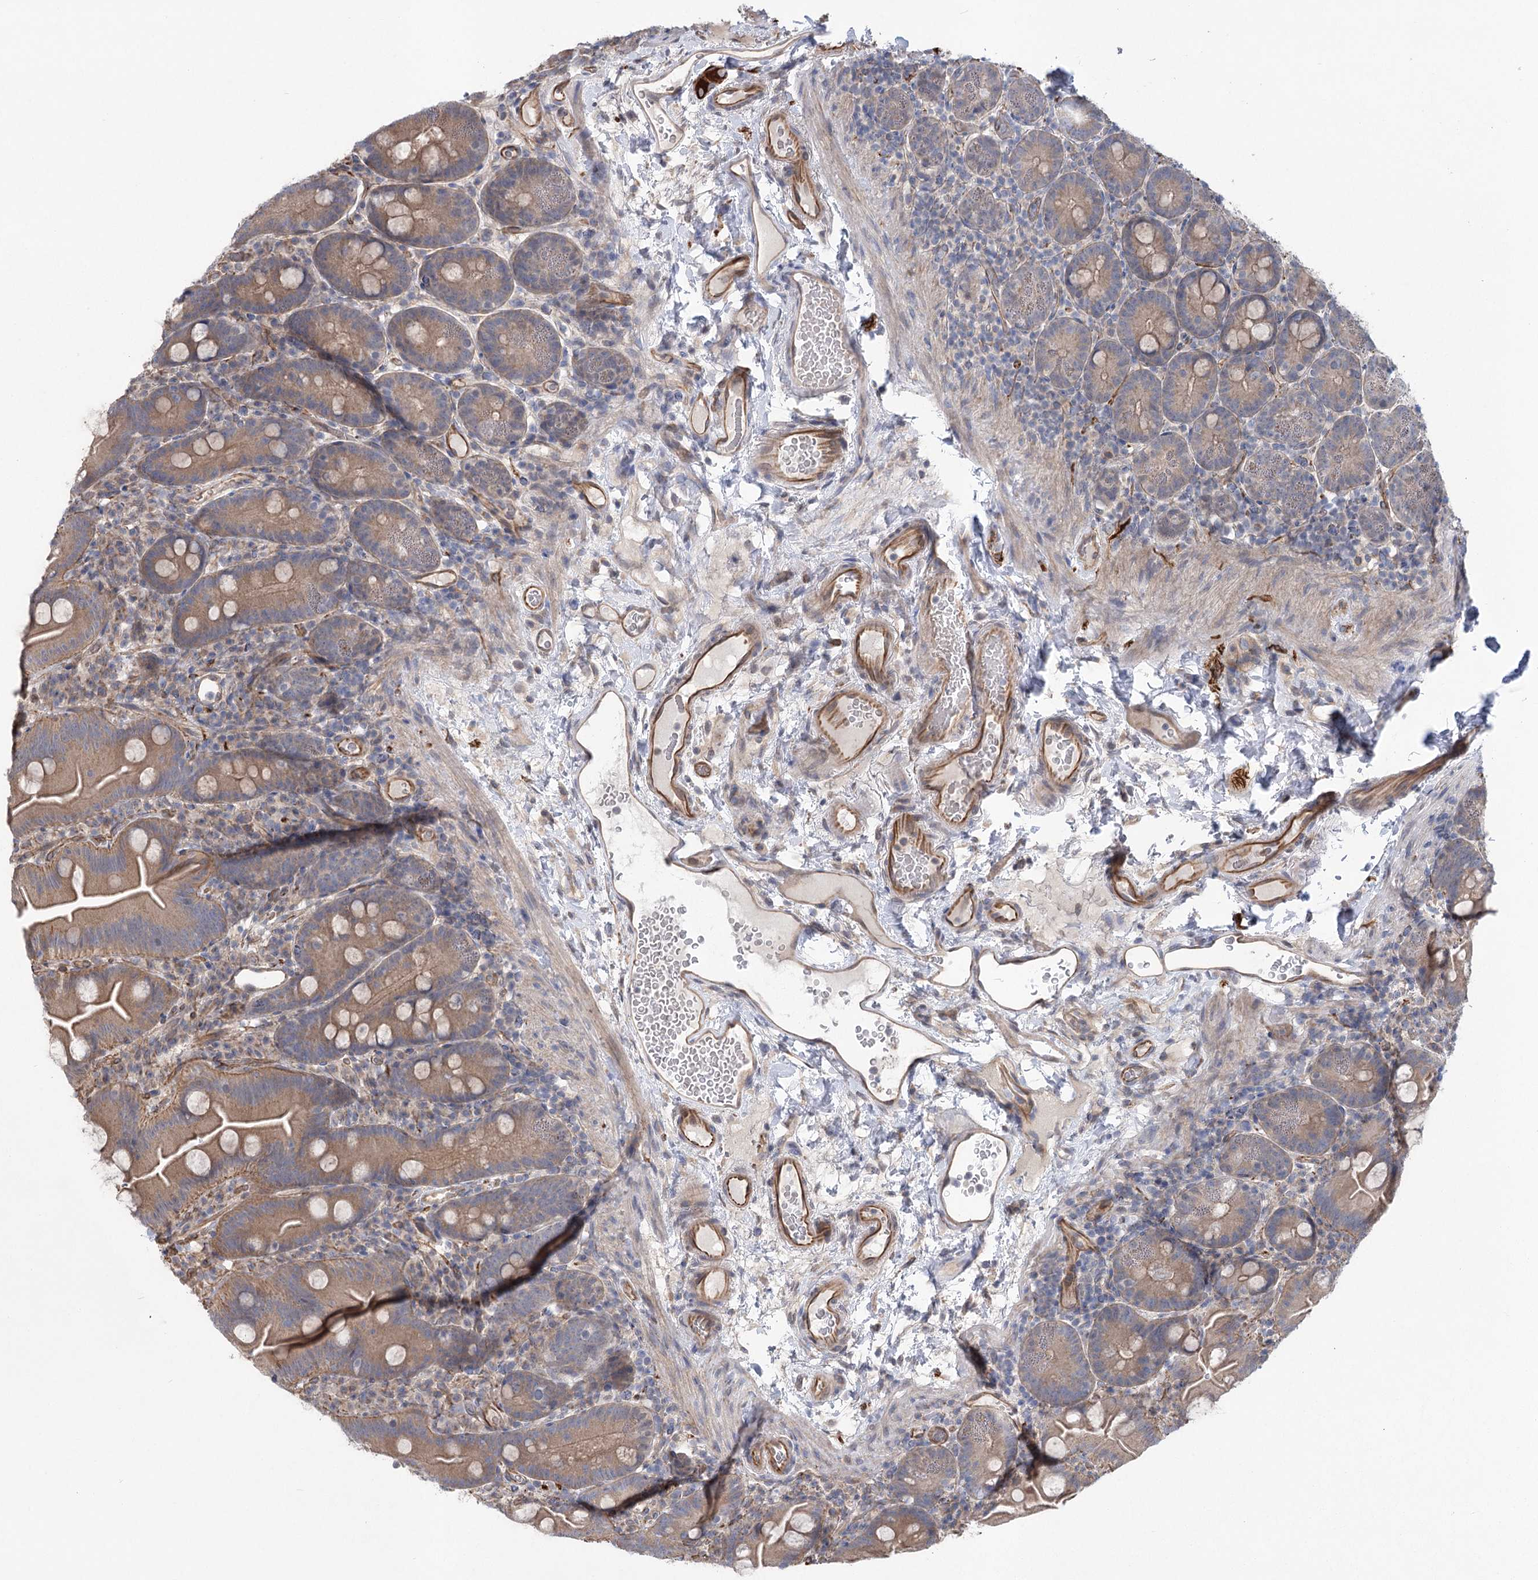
{"staining": {"intensity": "moderate", "quantity": ">75%", "location": "cytoplasmic/membranous"}, "tissue": "small intestine", "cell_type": "Glandular cells", "image_type": "normal", "snomed": [{"axis": "morphology", "description": "Normal tissue, NOS"}, {"axis": "topography", "description": "Small intestine"}], "caption": "Human small intestine stained for a protein (brown) demonstrates moderate cytoplasmic/membranous positive expression in about >75% of glandular cells.", "gene": "RWDD4", "patient": {"sex": "female", "age": 68}}